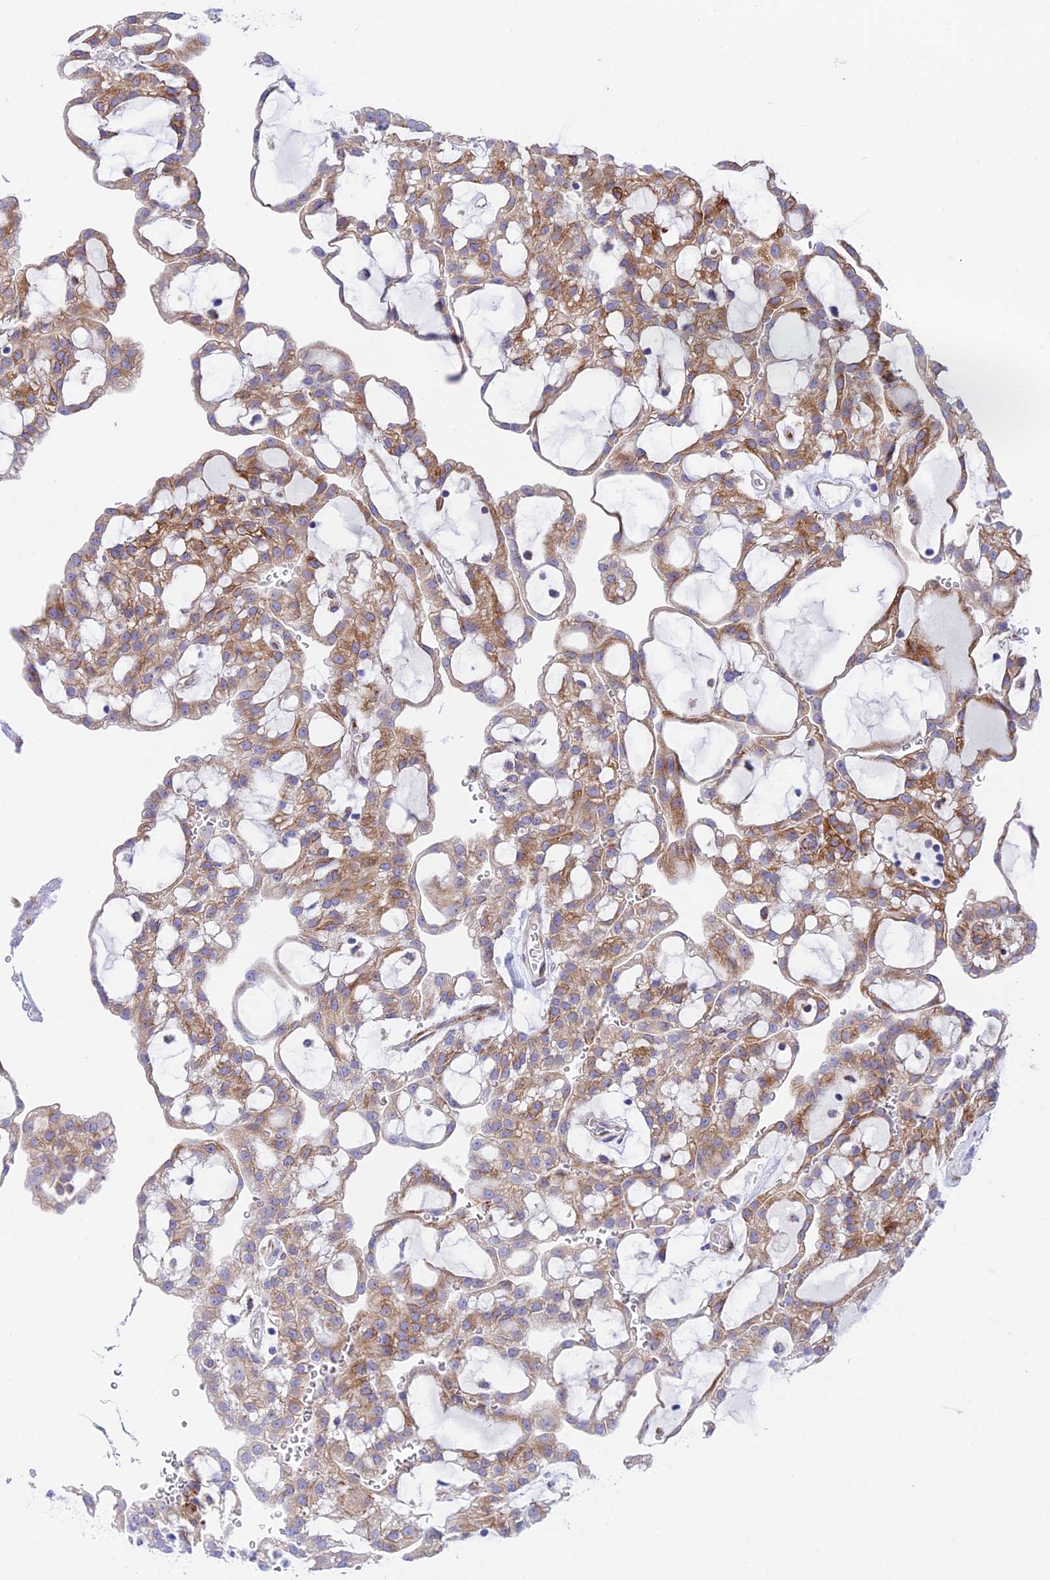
{"staining": {"intensity": "moderate", "quantity": ">75%", "location": "cytoplasmic/membranous"}, "tissue": "renal cancer", "cell_type": "Tumor cells", "image_type": "cancer", "snomed": [{"axis": "morphology", "description": "Adenocarcinoma, NOS"}, {"axis": "topography", "description": "Kidney"}], "caption": "Approximately >75% of tumor cells in human renal adenocarcinoma demonstrate moderate cytoplasmic/membranous protein expression as visualized by brown immunohistochemical staining.", "gene": "TUBGCP6", "patient": {"sex": "male", "age": 63}}